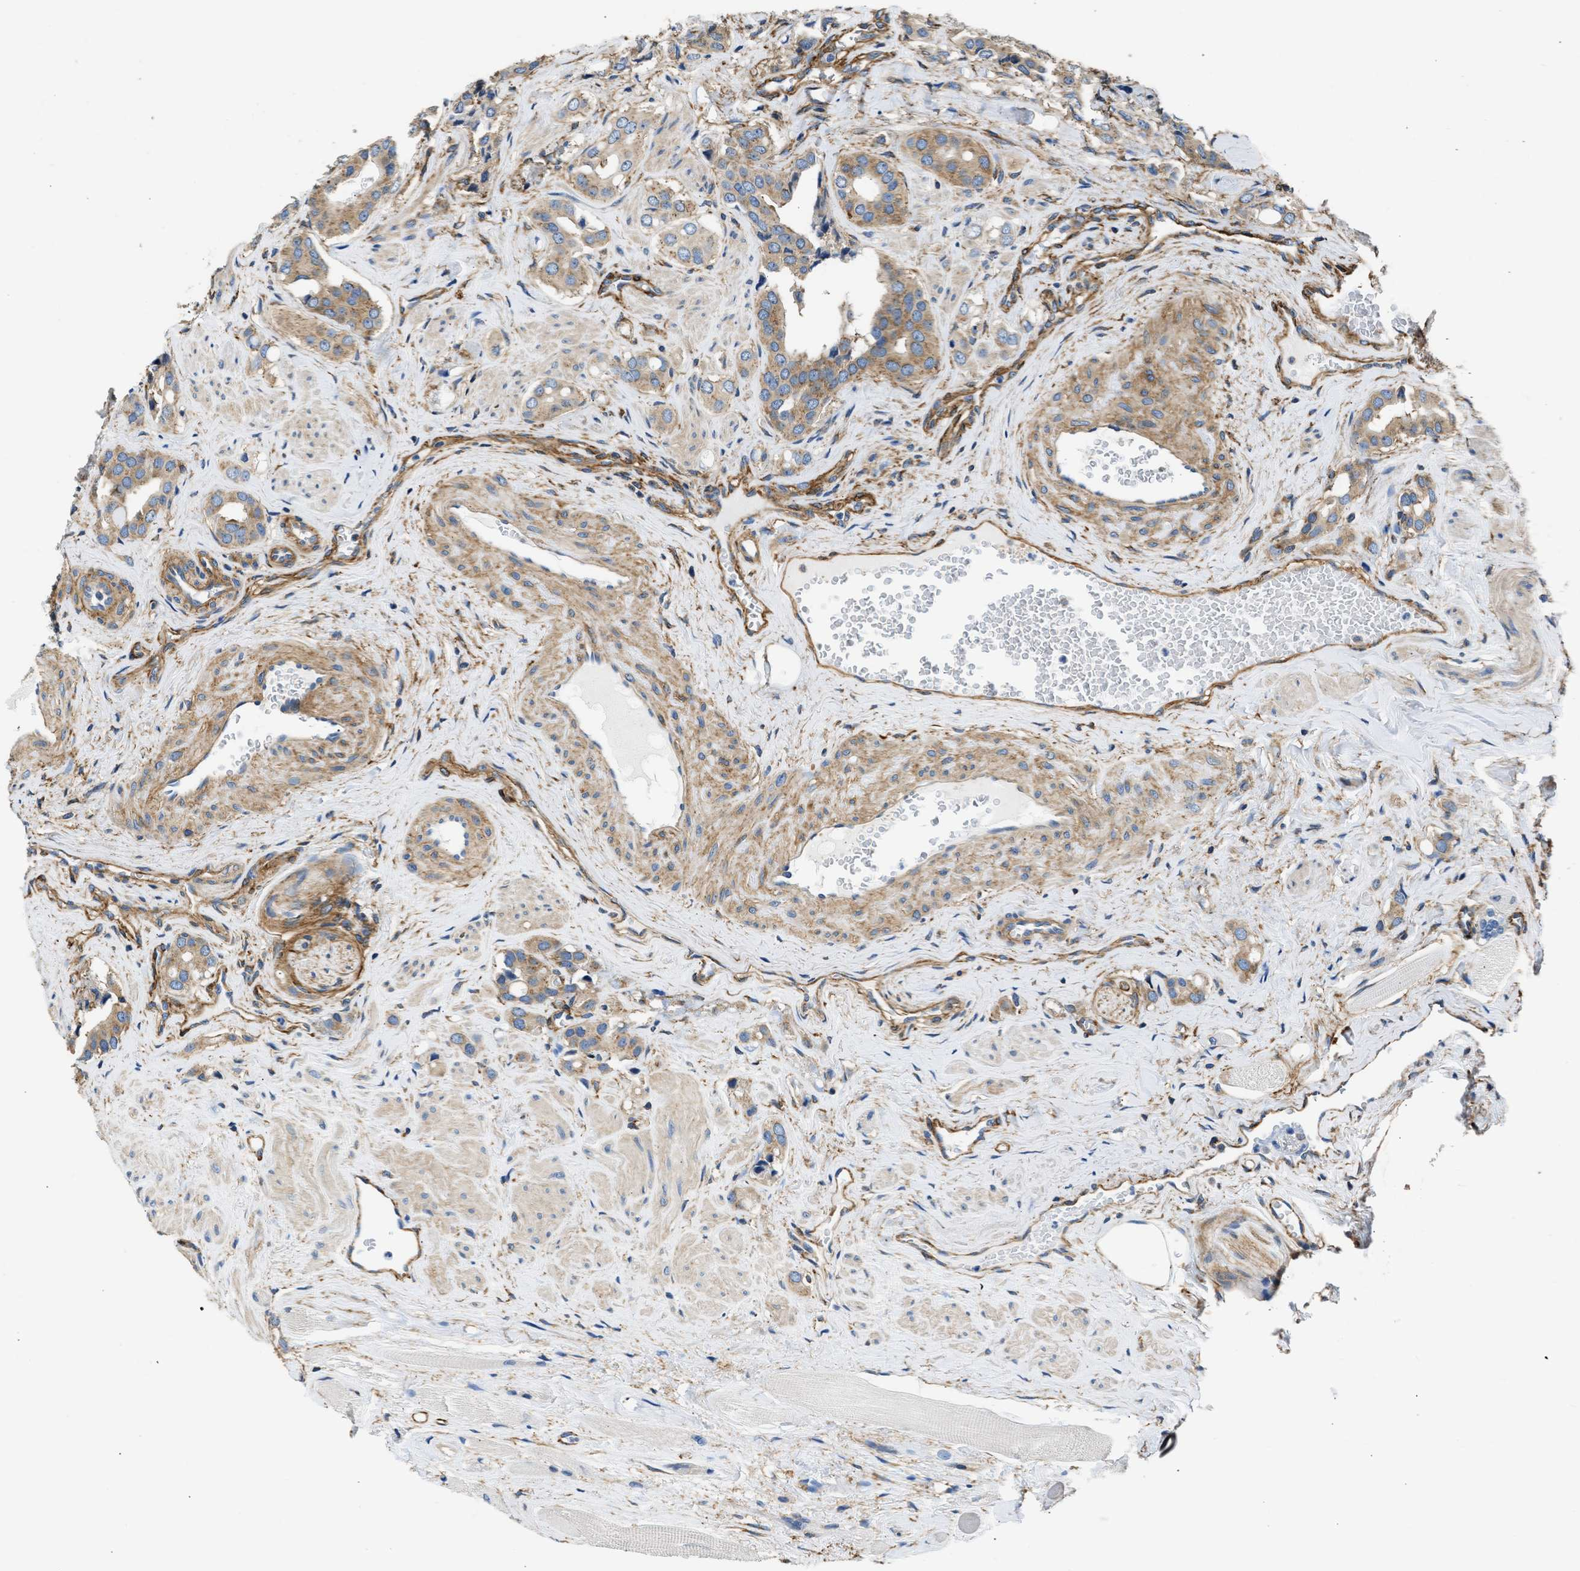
{"staining": {"intensity": "weak", "quantity": ">75%", "location": "cytoplasmic/membranous"}, "tissue": "prostate cancer", "cell_type": "Tumor cells", "image_type": "cancer", "snomed": [{"axis": "morphology", "description": "Adenocarcinoma, High grade"}, {"axis": "topography", "description": "Prostate"}], "caption": "Prostate cancer (adenocarcinoma (high-grade)) stained with immunohistochemistry (IHC) exhibits weak cytoplasmic/membranous expression in about >75% of tumor cells. (brown staining indicates protein expression, while blue staining denotes nuclei).", "gene": "SEPTIN2", "patient": {"sex": "male", "age": 52}}